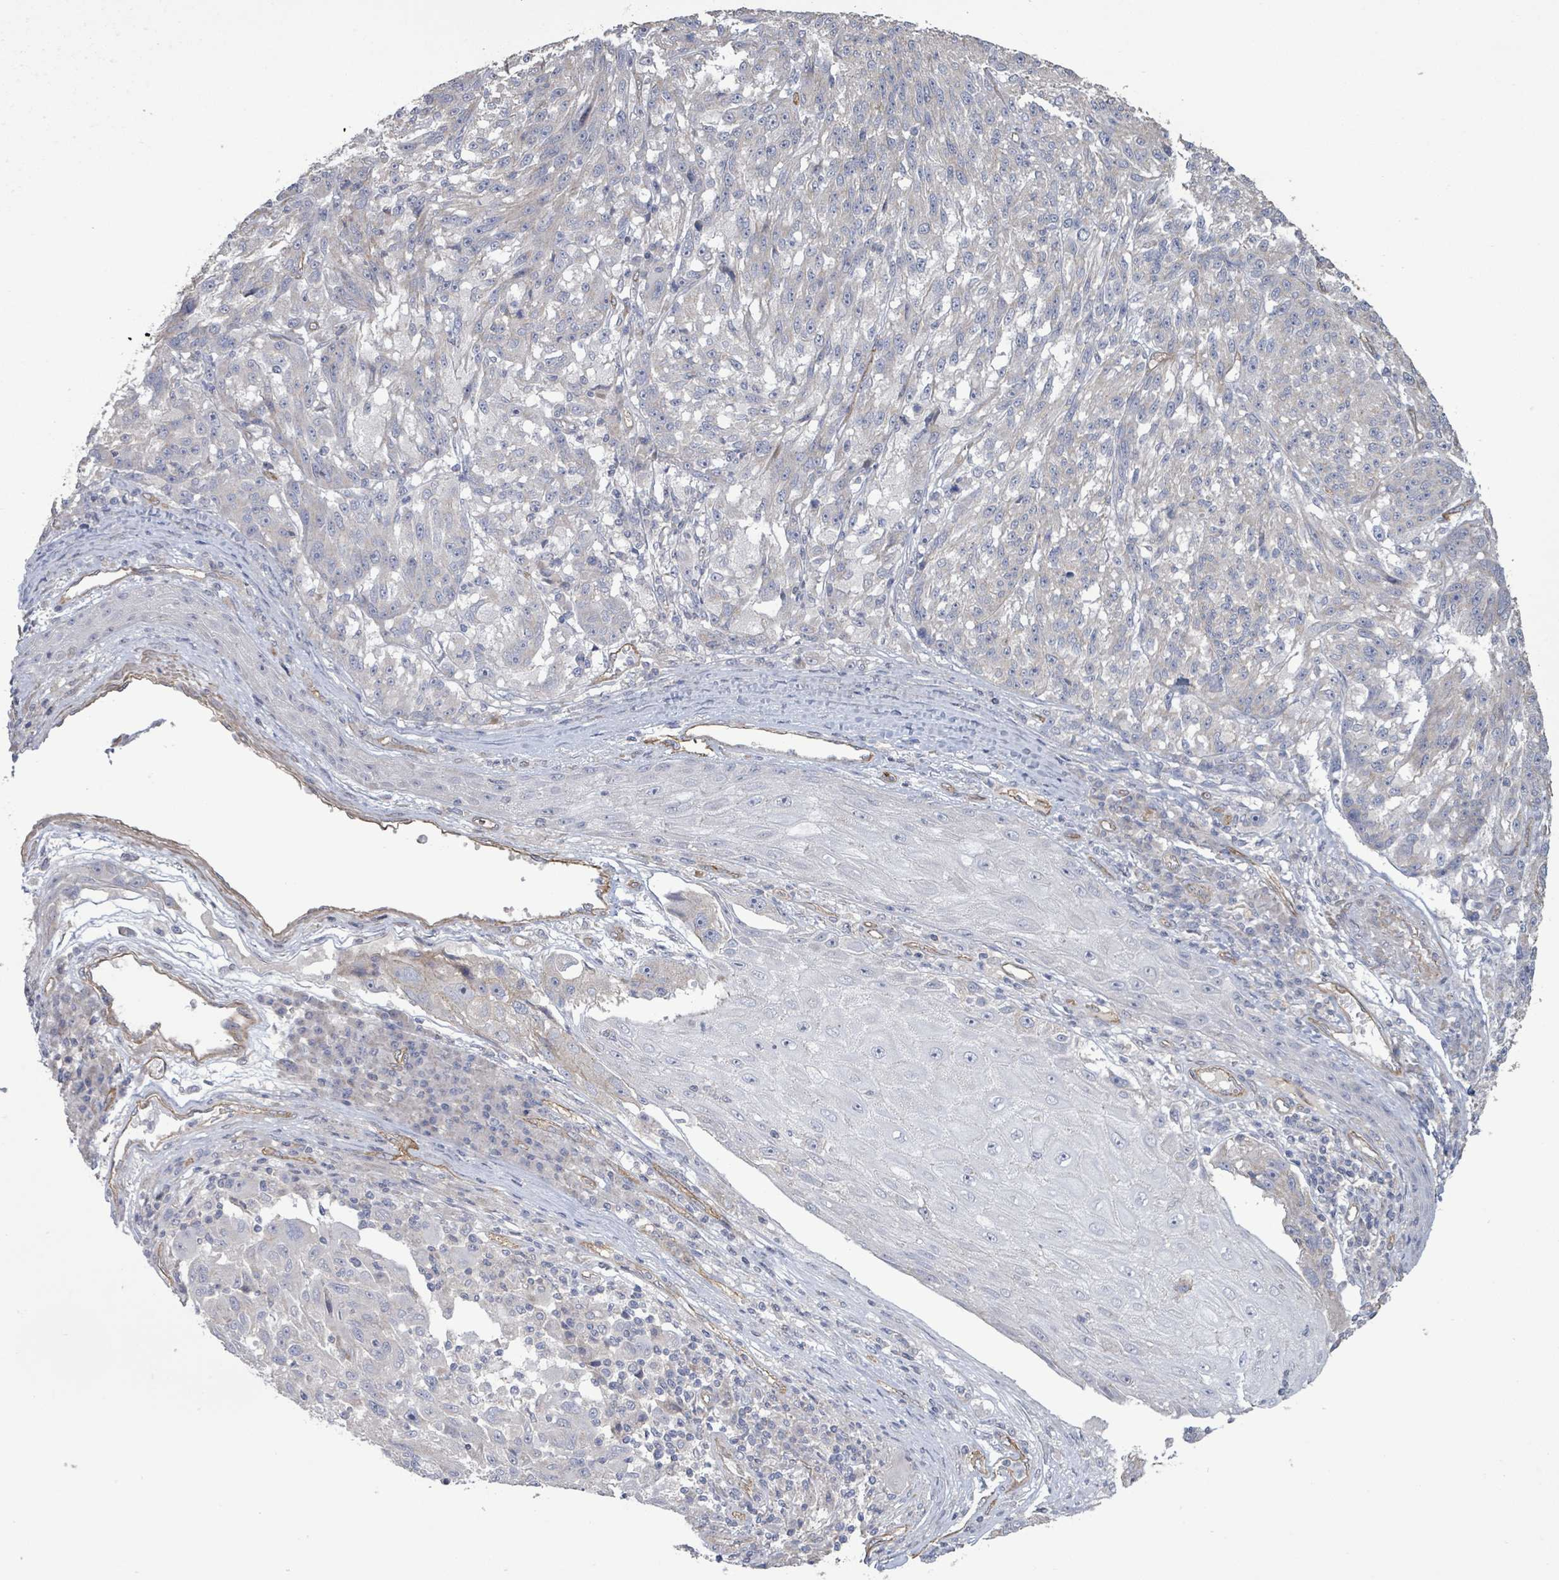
{"staining": {"intensity": "negative", "quantity": "none", "location": "none"}, "tissue": "melanoma", "cell_type": "Tumor cells", "image_type": "cancer", "snomed": [{"axis": "morphology", "description": "Malignant melanoma, NOS"}, {"axis": "topography", "description": "Skin"}], "caption": "IHC of melanoma reveals no staining in tumor cells.", "gene": "KANK3", "patient": {"sex": "male", "age": 53}}